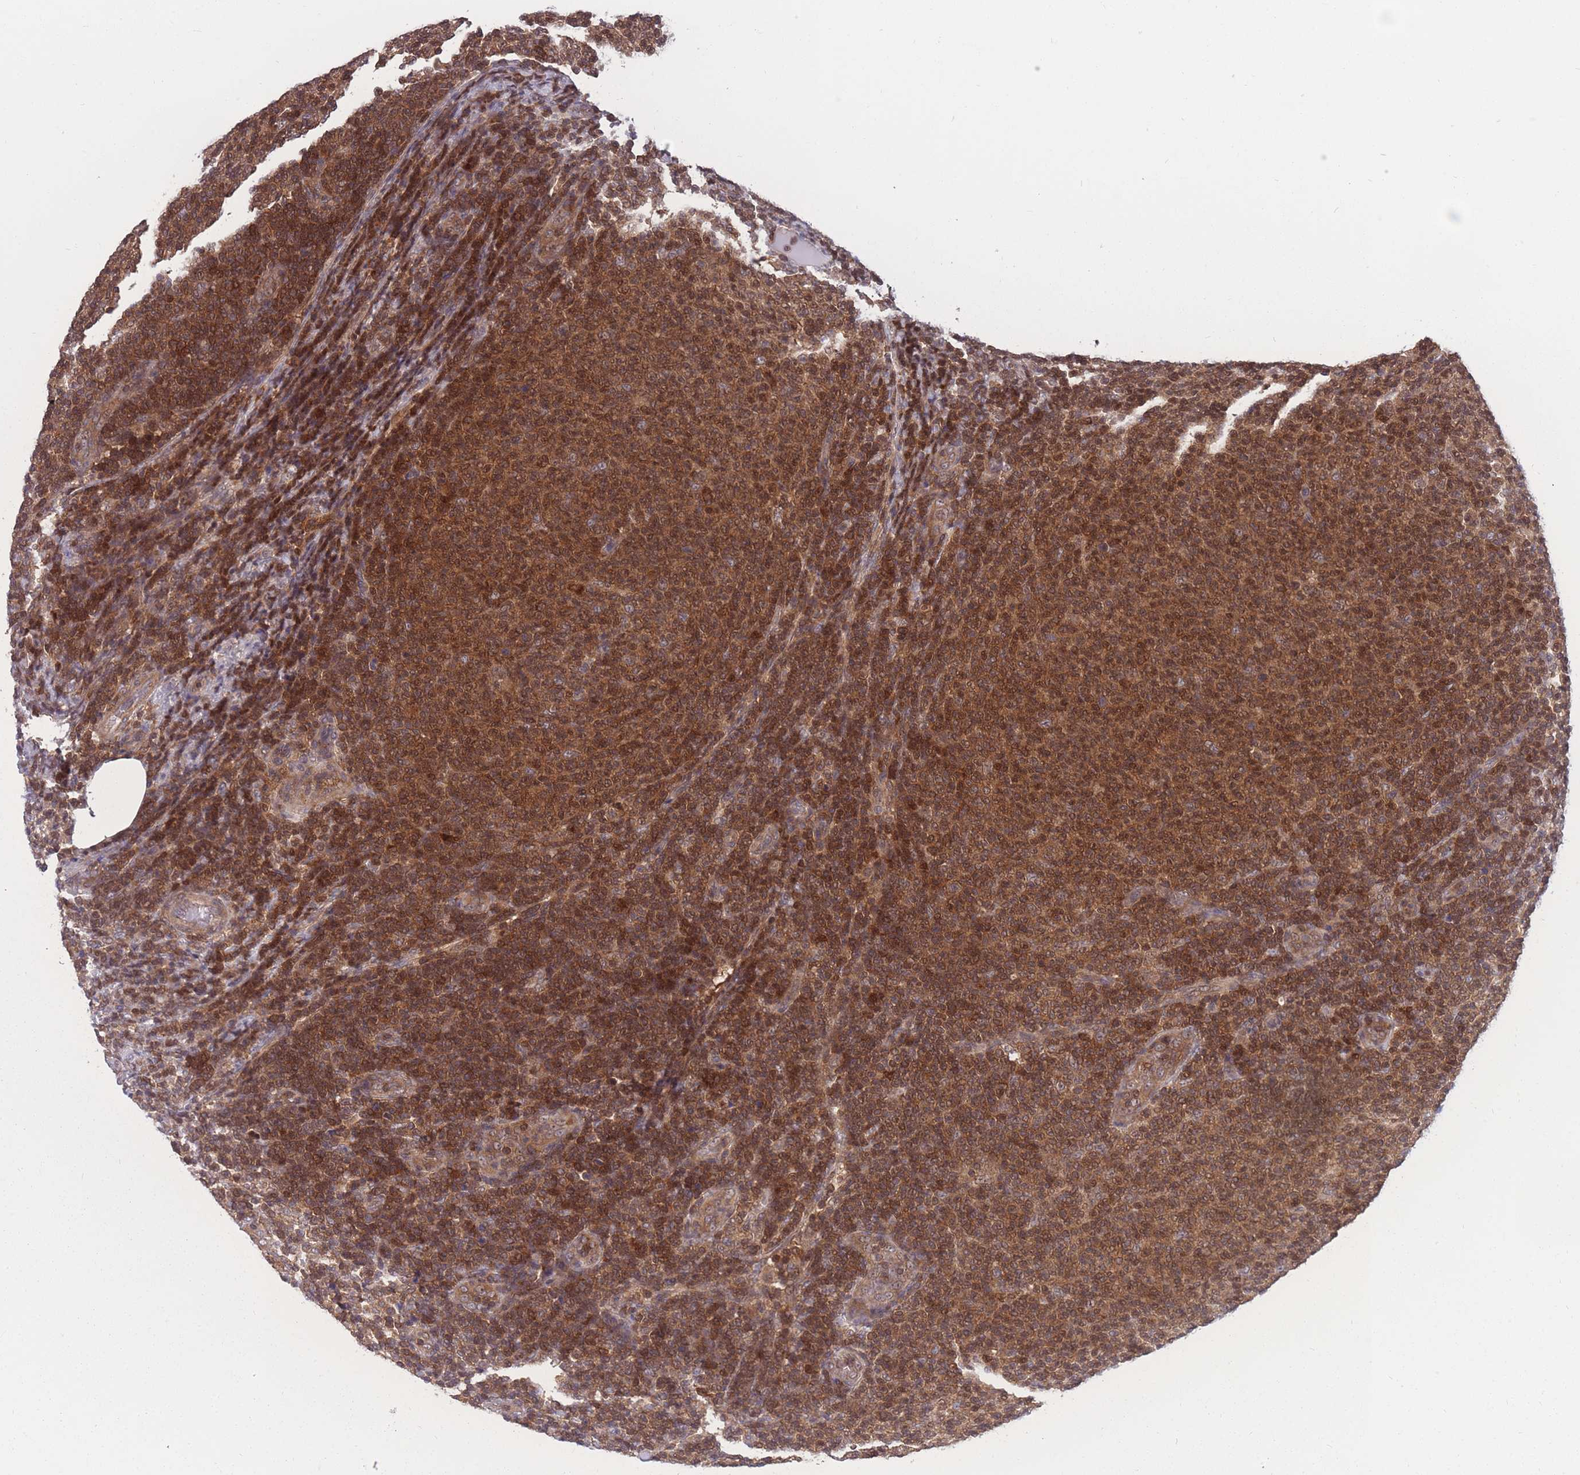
{"staining": {"intensity": "moderate", "quantity": ">75%", "location": "cytoplasmic/membranous,nuclear"}, "tissue": "lymphoma", "cell_type": "Tumor cells", "image_type": "cancer", "snomed": [{"axis": "morphology", "description": "Malignant lymphoma, non-Hodgkin's type, Low grade"}, {"axis": "topography", "description": "Lymph node"}], "caption": "Immunohistochemistry of lymphoma displays medium levels of moderate cytoplasmic/membranous and nuclear expression in approximately >75% of tumor cells.", "gene": "UBE2N", "patient": {"sex": "male", "age": 66}}